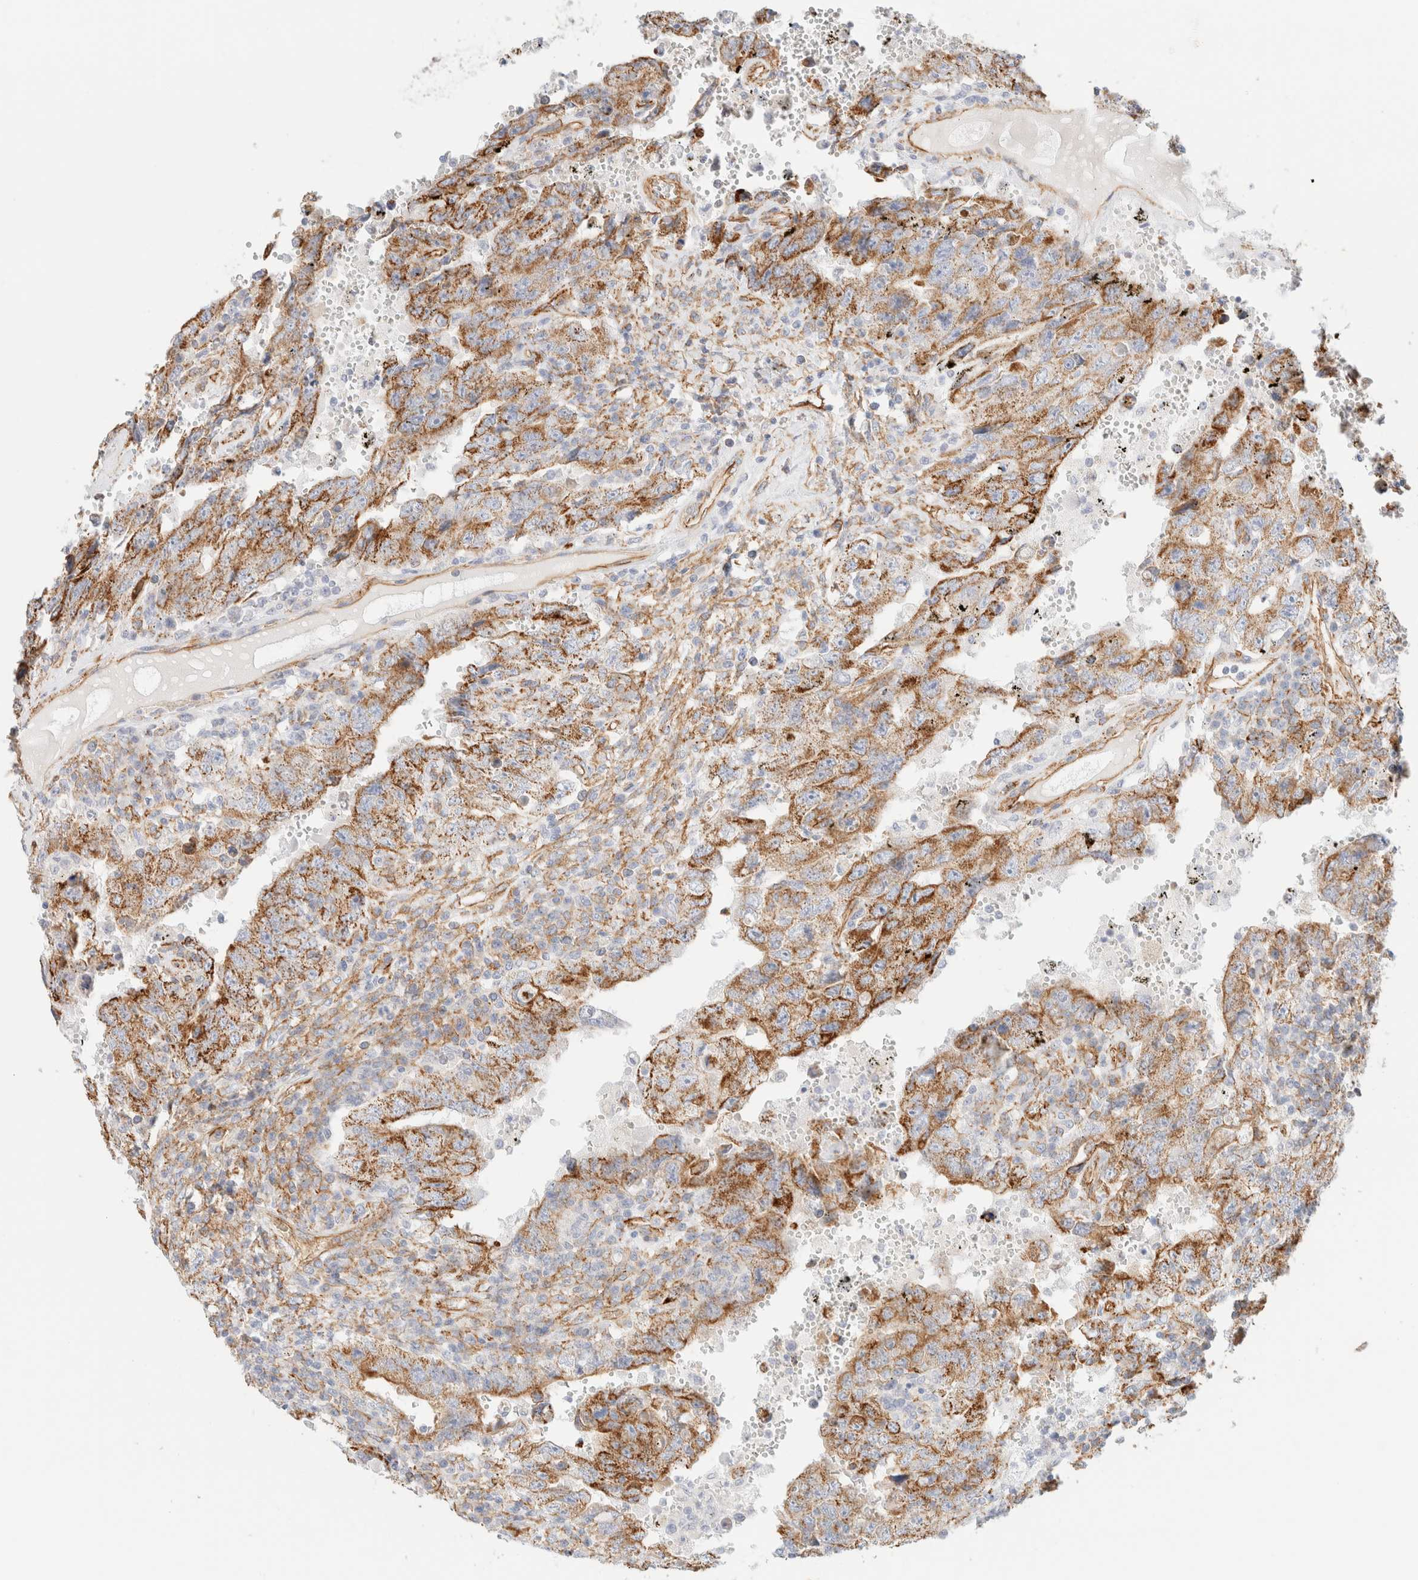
{"staining": {"intensity": "moderate", "quantity": ">75%", "location": "cytoplasmic/membranous"}, "tissue": "testis cancer", "cell_type": "Tumor cells", "image_type": "cancer", "snomed": [{"axis": "morphology", "description": "Carcinoma, Embryonal, NOS"}, {"axis": "topography", "description": "Testis"}], "caption": "Protein expression analysis of embryonal carcinoma (testis) shows moderate cytoplasmic/membranous positivity in about >75% of tumor cells.", "gene": "CYB5R4", "patient": {"sex": "male", "age": 26}}